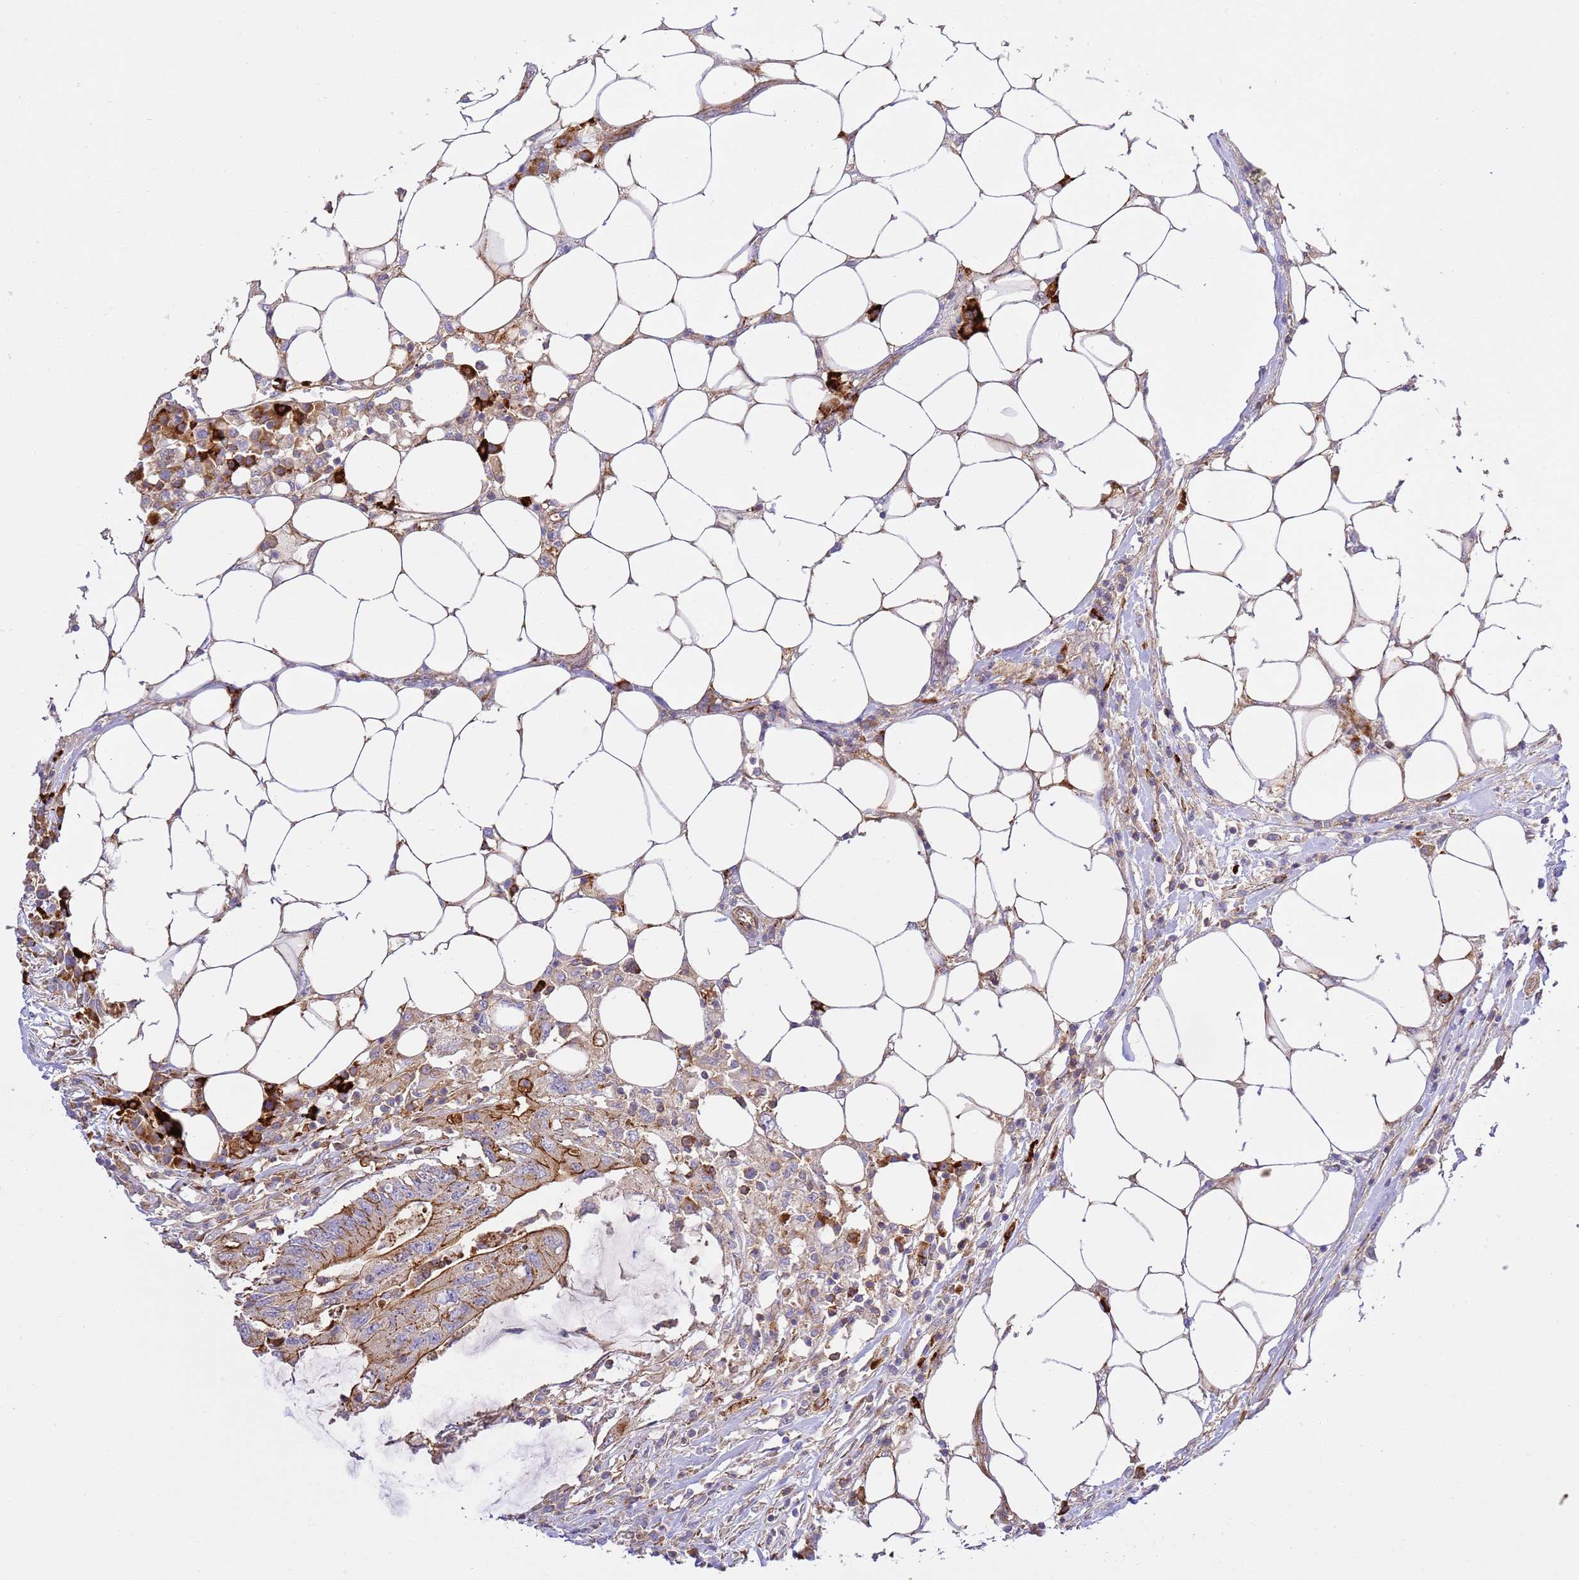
{"staining": {"intensity": "moderate", "quantity": "25%-75%", "location": "cytoplasmic/membranous"}, "tissue": "colorectal cancer", "cell_type": "Tumor cells", "image_type": "cancer", "snomed": [{"axis": "morphology", "description": "Adenocarcinoma, NOS"}, {"axis": "topography", "description": "Colon"}], "caption": "A medium amount of moderate cytoplasmic/membranous positivity is present in about 25%-75% of tumor cells in colorectal adenocarcinoma tissue.", "gene": "EFCAB8", "patient": {"sex": "male", "age": 71}}